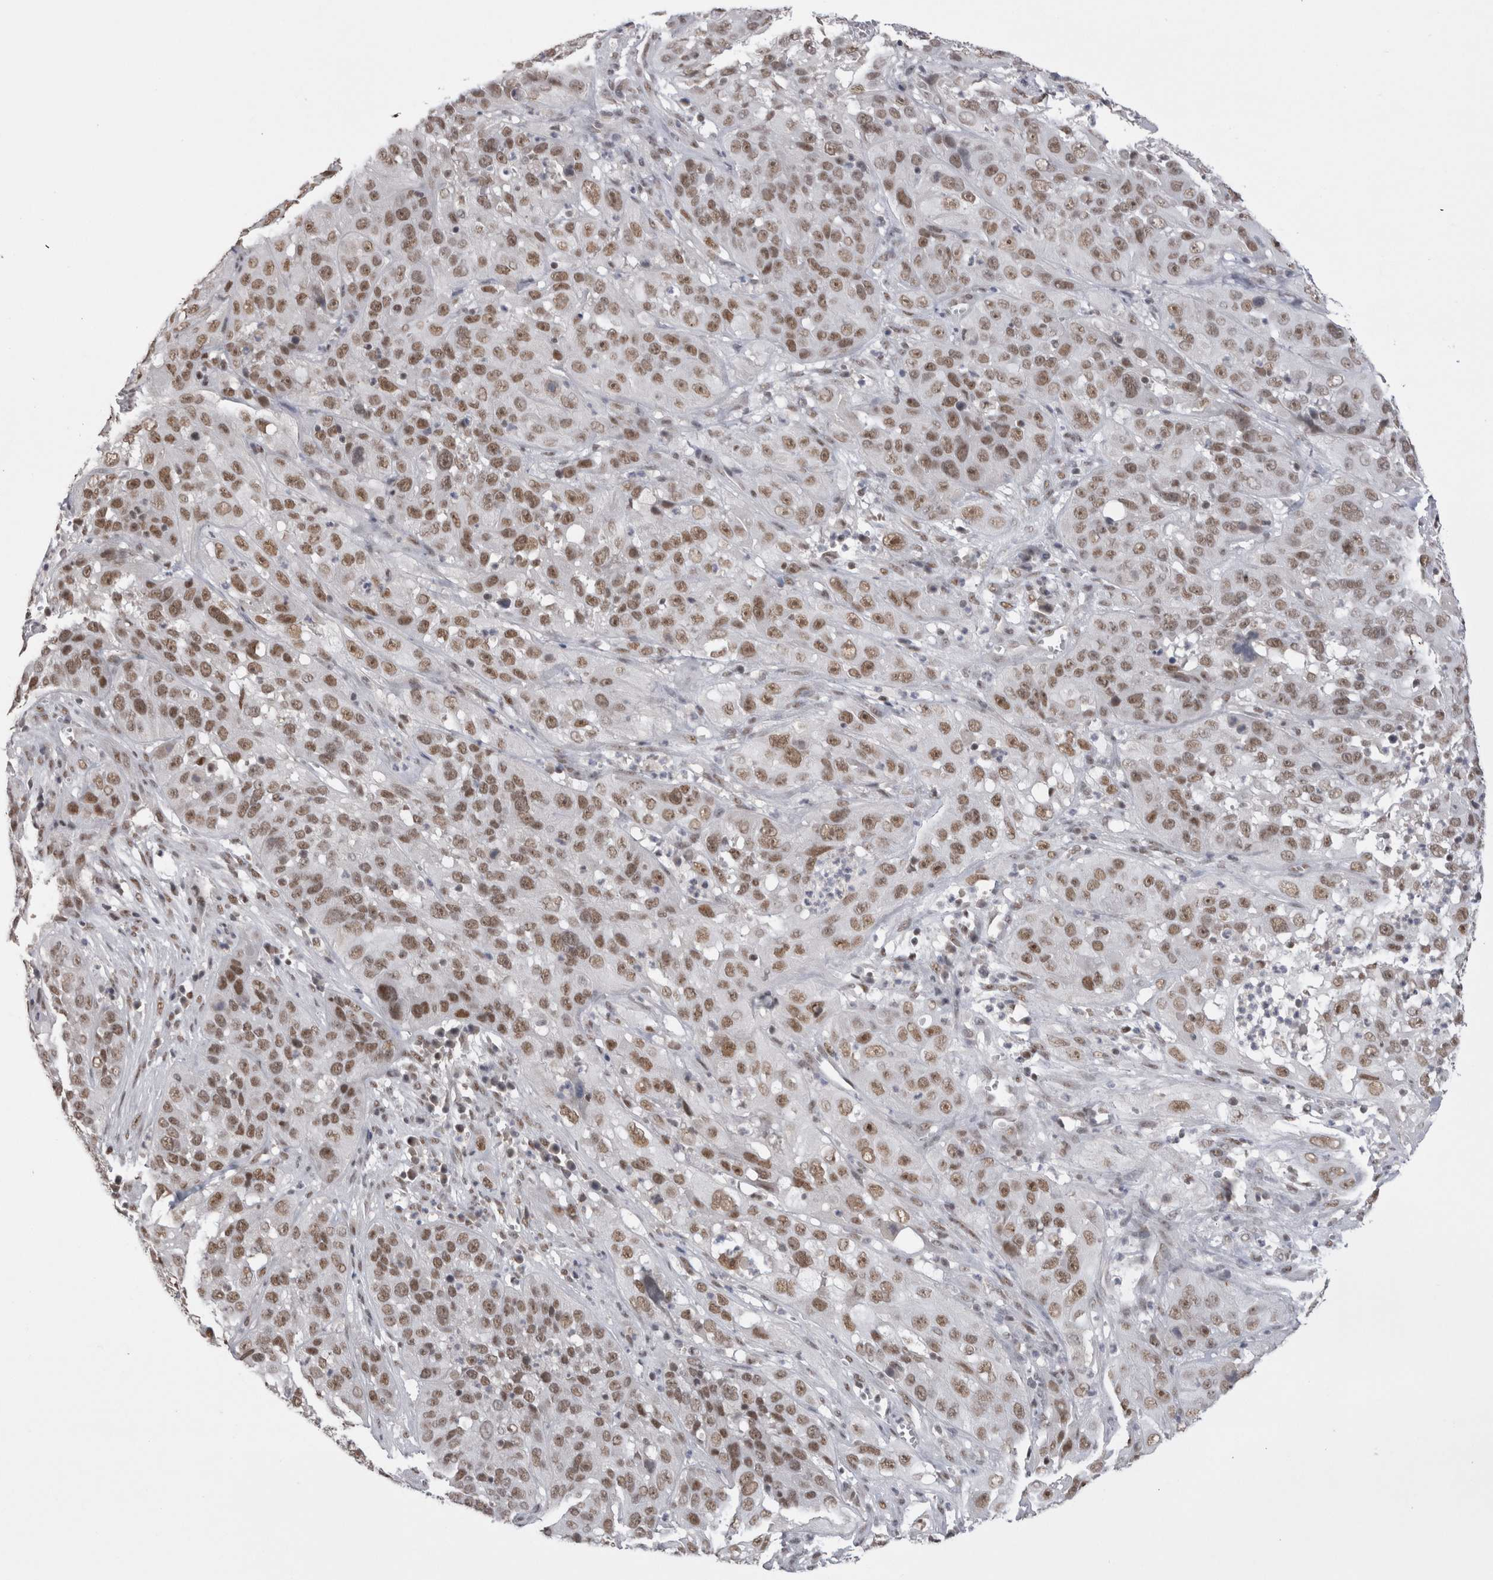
{"staining": {"intensity": "moderate", "quantity": ">75%", "location": "nuclear"}, "tissue": "cervical cancer", "cell_type": "Tumor cells", "image_type": "cancer", "snomed": [{"axis": "morphology", "description": "Squamous cell carcinoma, NOS"}, {"axis": "topography", "description": "Cervix"}], "caption": "IHC of human cervical cancer displays medium levels of moderate nuclear expression in about >75% of tumor cells.", "gene": "DAXX", "patient": {"sex": "female", "age": 32}}